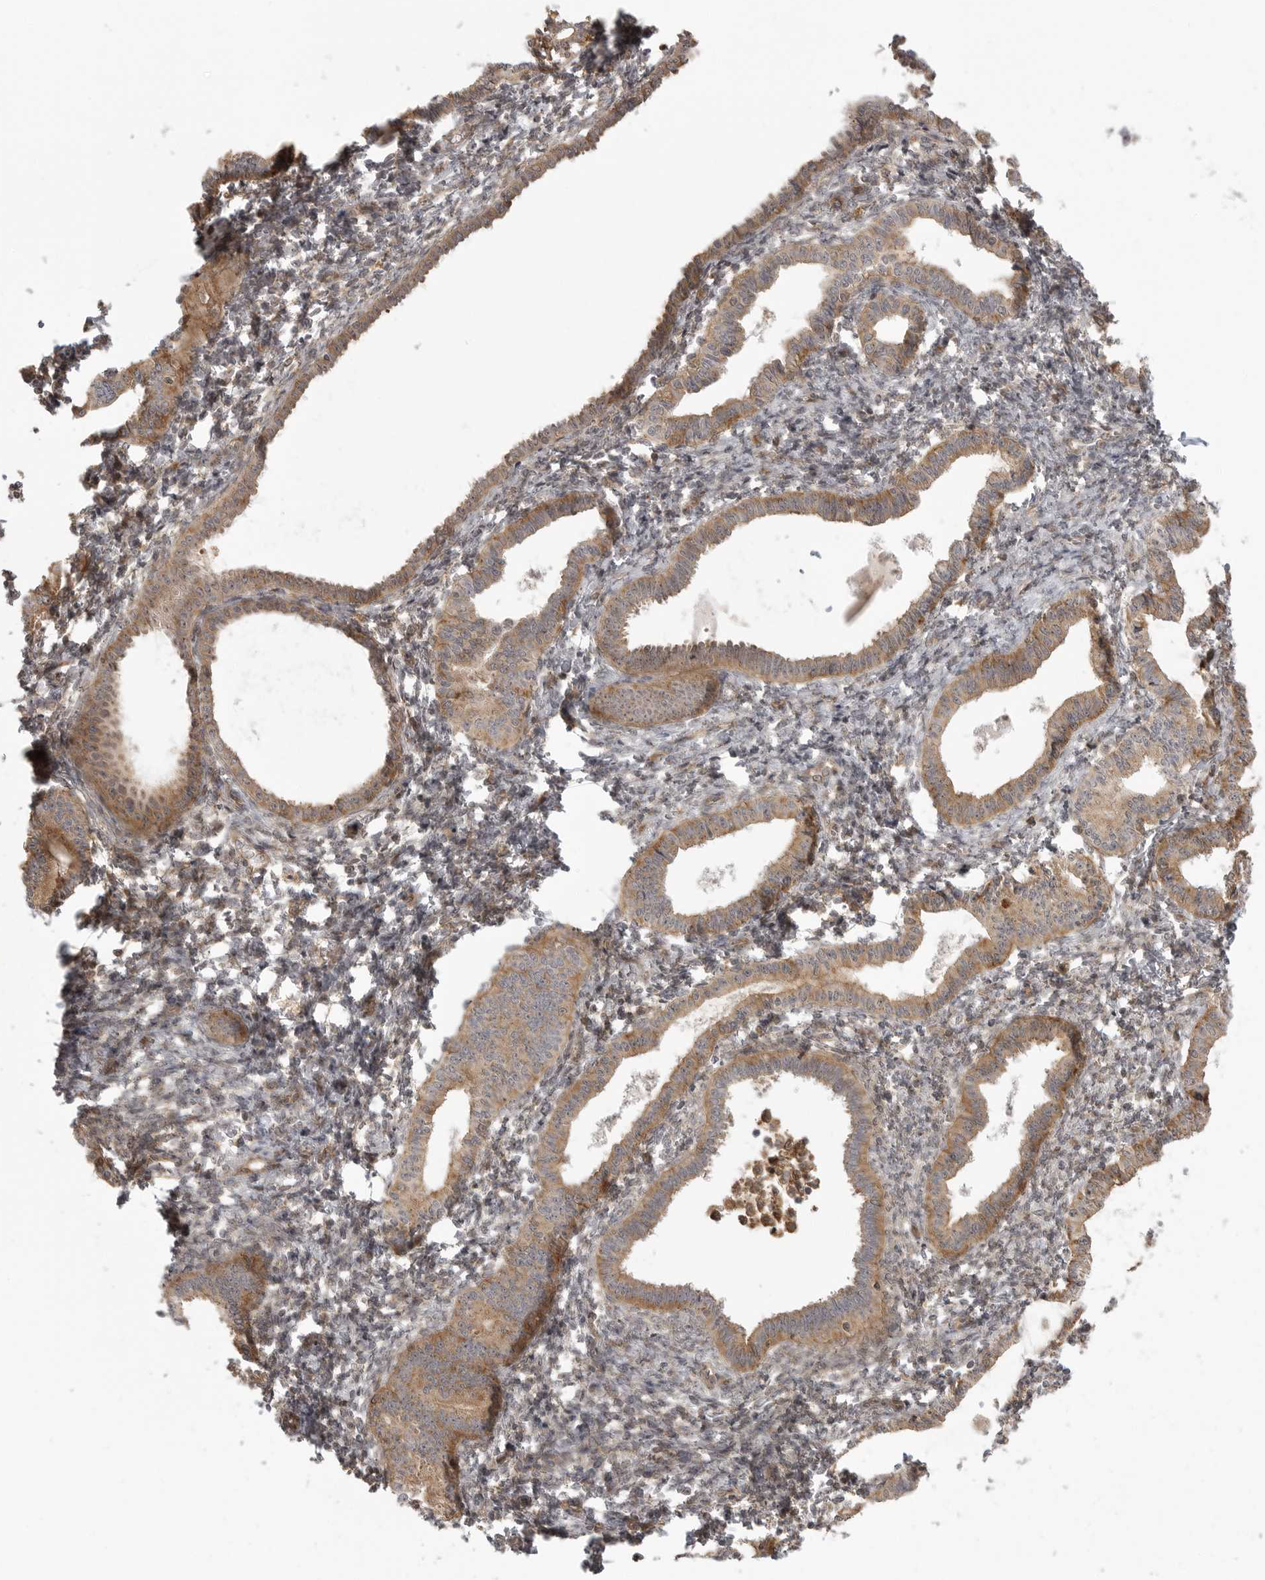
{"staining": {"intensity": "negative", "quantity": "none", "location": "none"}, "tissue": "endometrium", "cell_type": "Cells in endometrial stroma", "image_type": "normal", "snomed": [{"axis": "morphology", "description": "Normal tissue, NOS"}, {"axis": "topography", "description": "Endometrium"}], "caption": "IHC micrograph of unremarkable endometrium stained for a protein (brown), which demonstrates no staining in cells in endometrial stroma. (Immunohistochemistry (ihc), brightfield microscopy, high magnification).", "gene": "FAT3", "patient": {"sex": "female", "age": 77}}